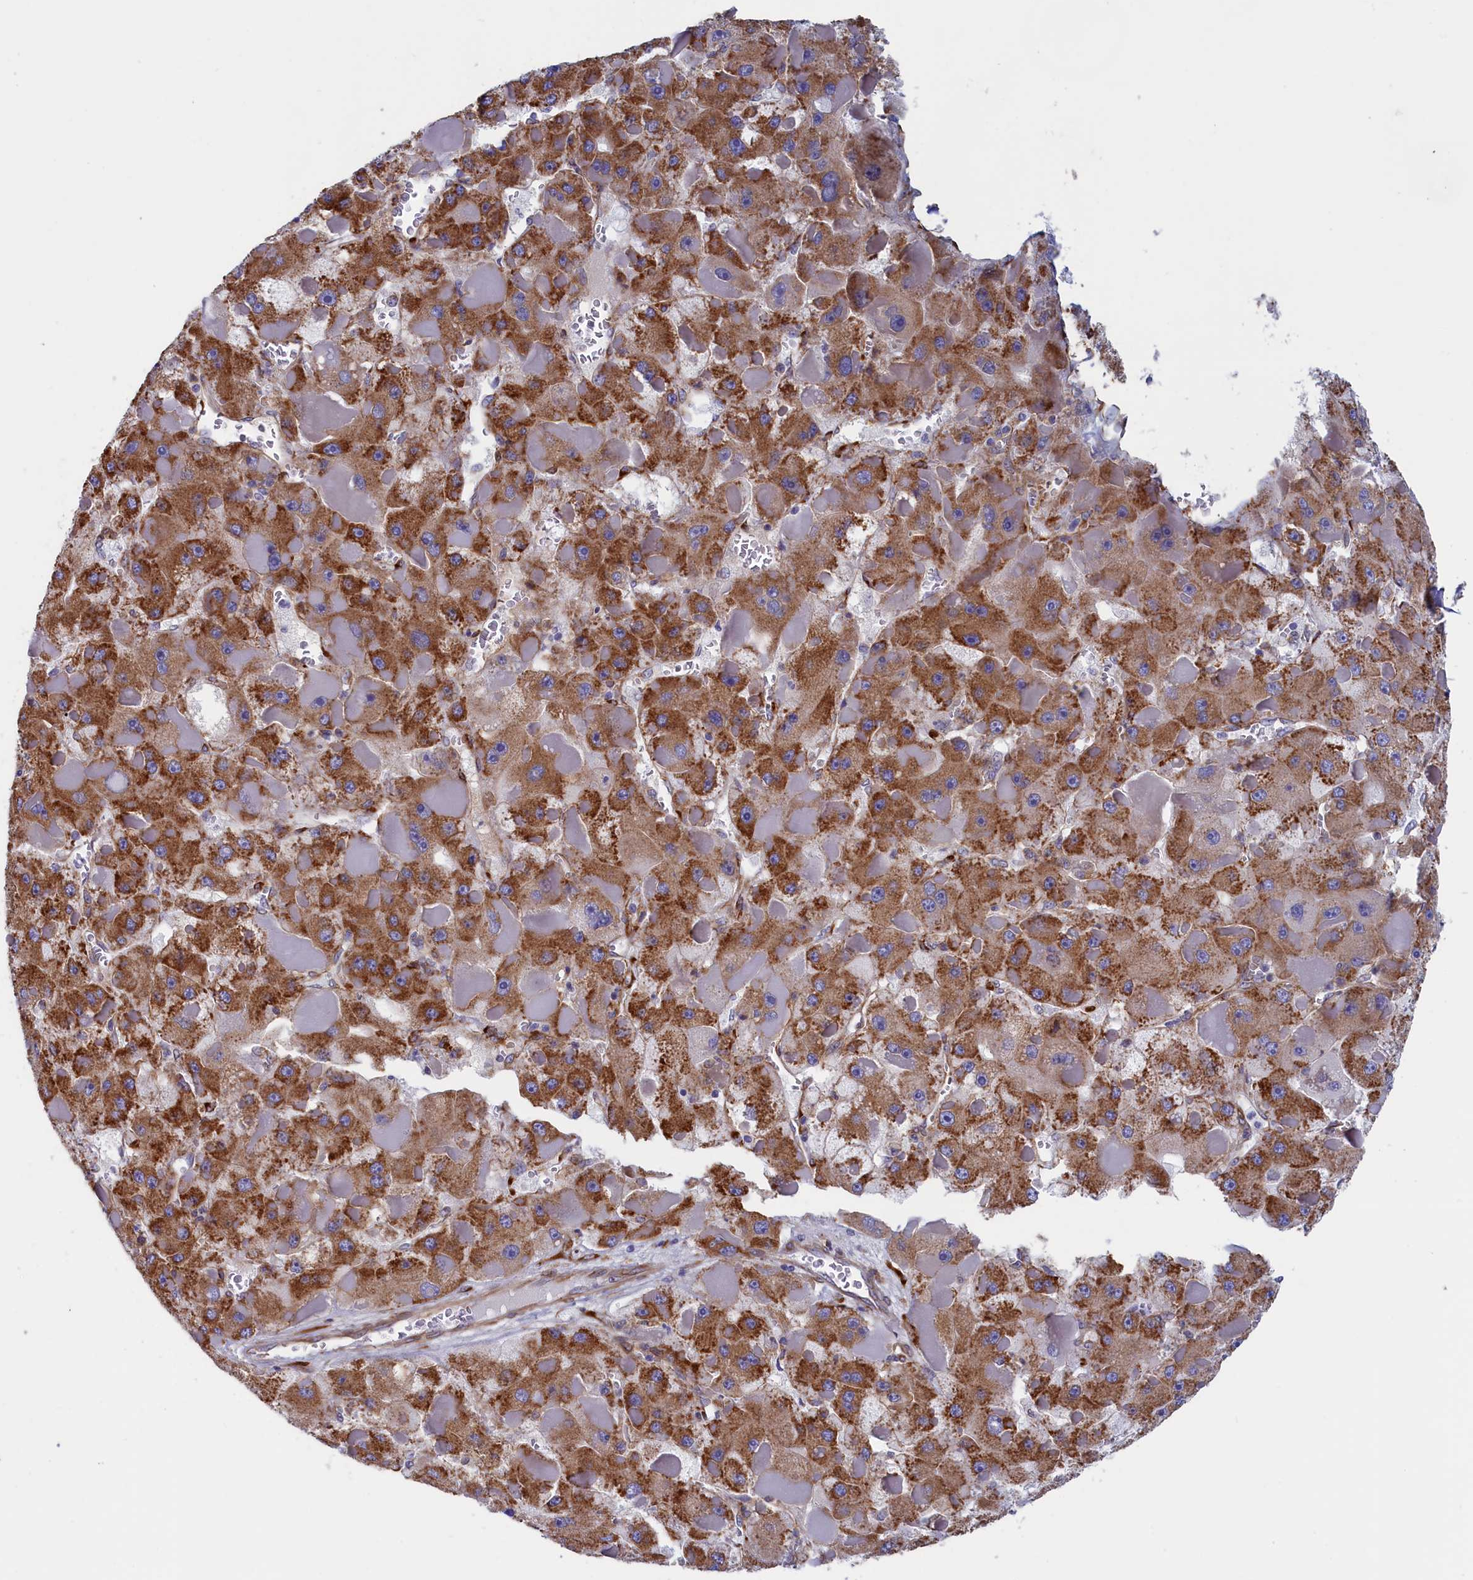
{"staining": {"intensity": "moderate", "quantity": "25%-75%", "location": "cytoplasmic/membranous"}, "tissue": "liver cancer", "cell_type": "Tumor cells", "image_type": "cancer", "snomed": [{"axis": "morphology", "description": "Carcinoma, Hepatocellular, NOS"}, {"axis": "topography", "description": "Liver"}], "caption": "Liver hepatocellular carcinoma was stained to show a protein in brown. There is medium levels of moderate cytoplasmic/membranous expression in about 25%-75% of tumor cells.", "gene": "CCDC68", "patient": {"sex": "female", "age": 73}}